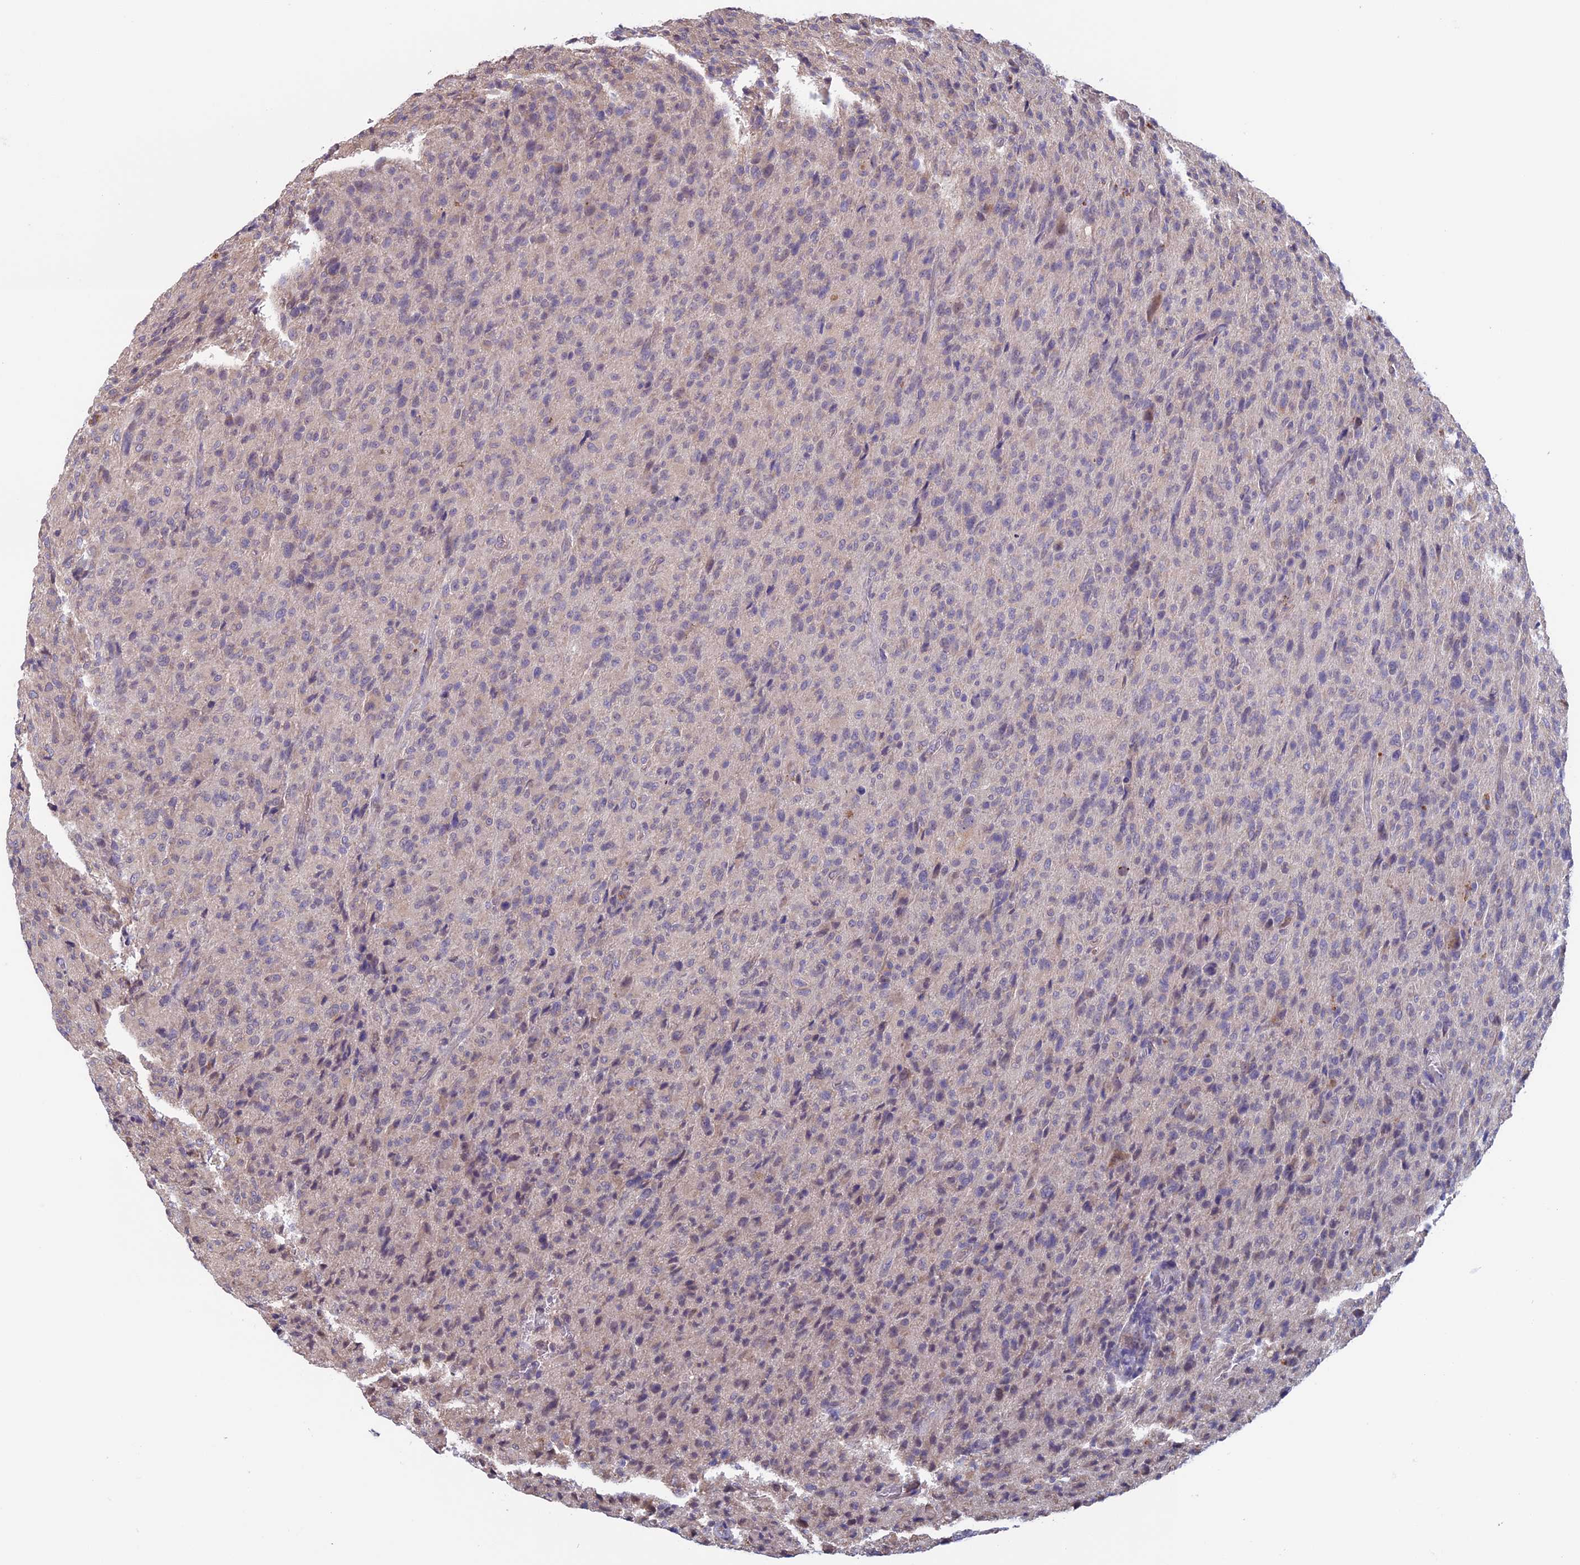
{"staining": {"intensity": "negative", "quantity": "none", "location": "none"}, "tissue": "glioma", "cell_type": "Tumor cells", "image_type": "cancer", "snomed": [{"axis": "morphology", "description": "Glioma, malignant, High grade"}, {"axis": "topography", "description": "Brain"}], "caption": "An IHC histopathology image of malignant glioma (high-grade) is shown. There is no staining in tumor cells of malignant glioma (high-grade).", "gene": "SLC1A6", "patient": {"sex": "female", "age": 57}}